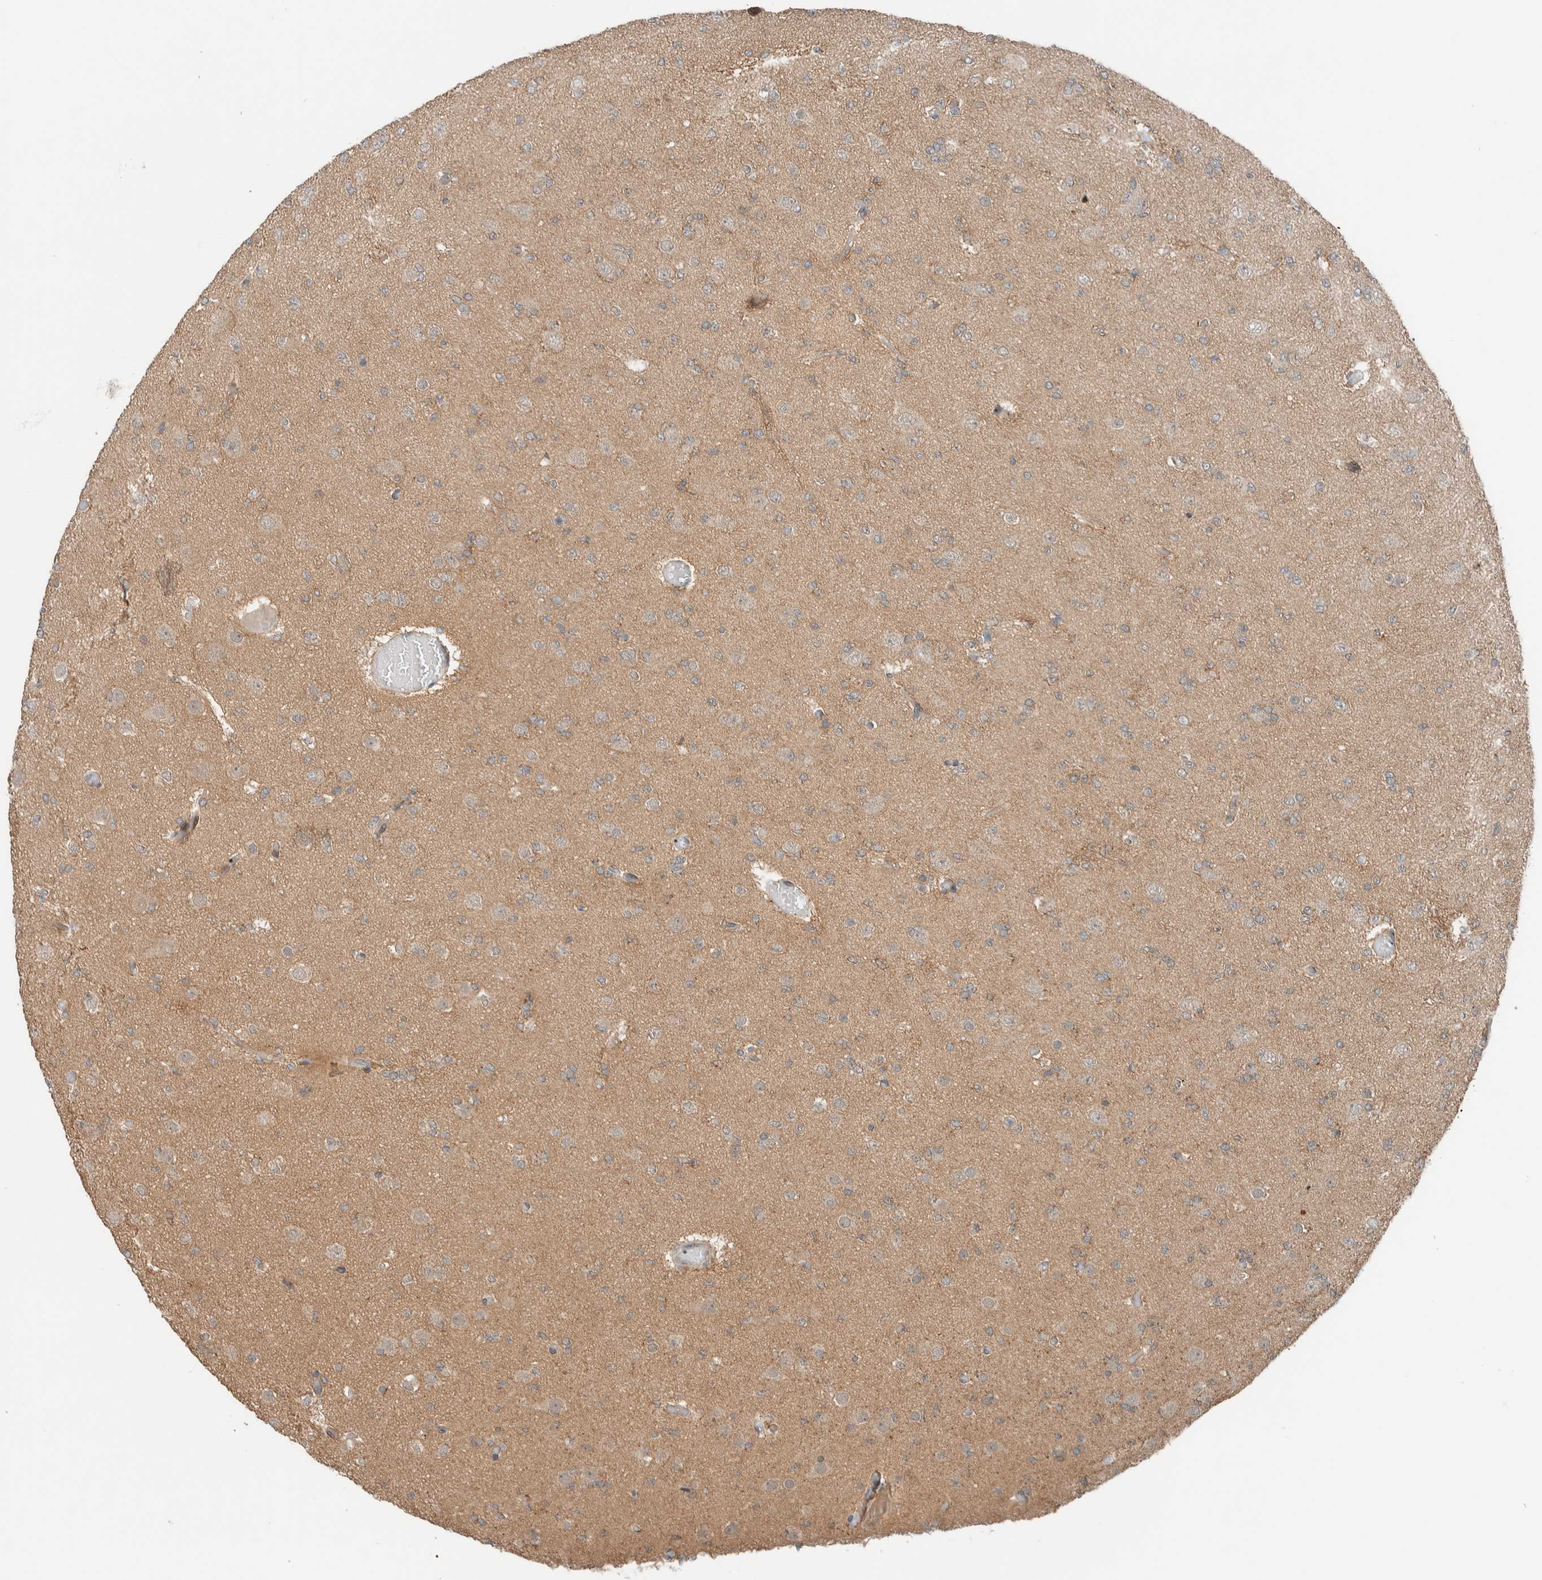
{"staining": {"intensity": "weak", "quantity": "25%-75%", "location": "cytoplasmic/membranous"}, "tissue": "glioma", "cell_type": "Tumor cells", "image_type": "cancer", "snomed": [{"axis": "morphology", "description": "Glioma, malignant, Low grade"}, {"axis": "topography", "description": "Brain"}], "caption": "Immunohistochemical staining of glioma displays low levels of weak cytoplasmic/membranous positivity in approximately 25%-75% of tumor cells.", "gene": "CTBP2", "patient": {"sex": "female", "age": 22}}